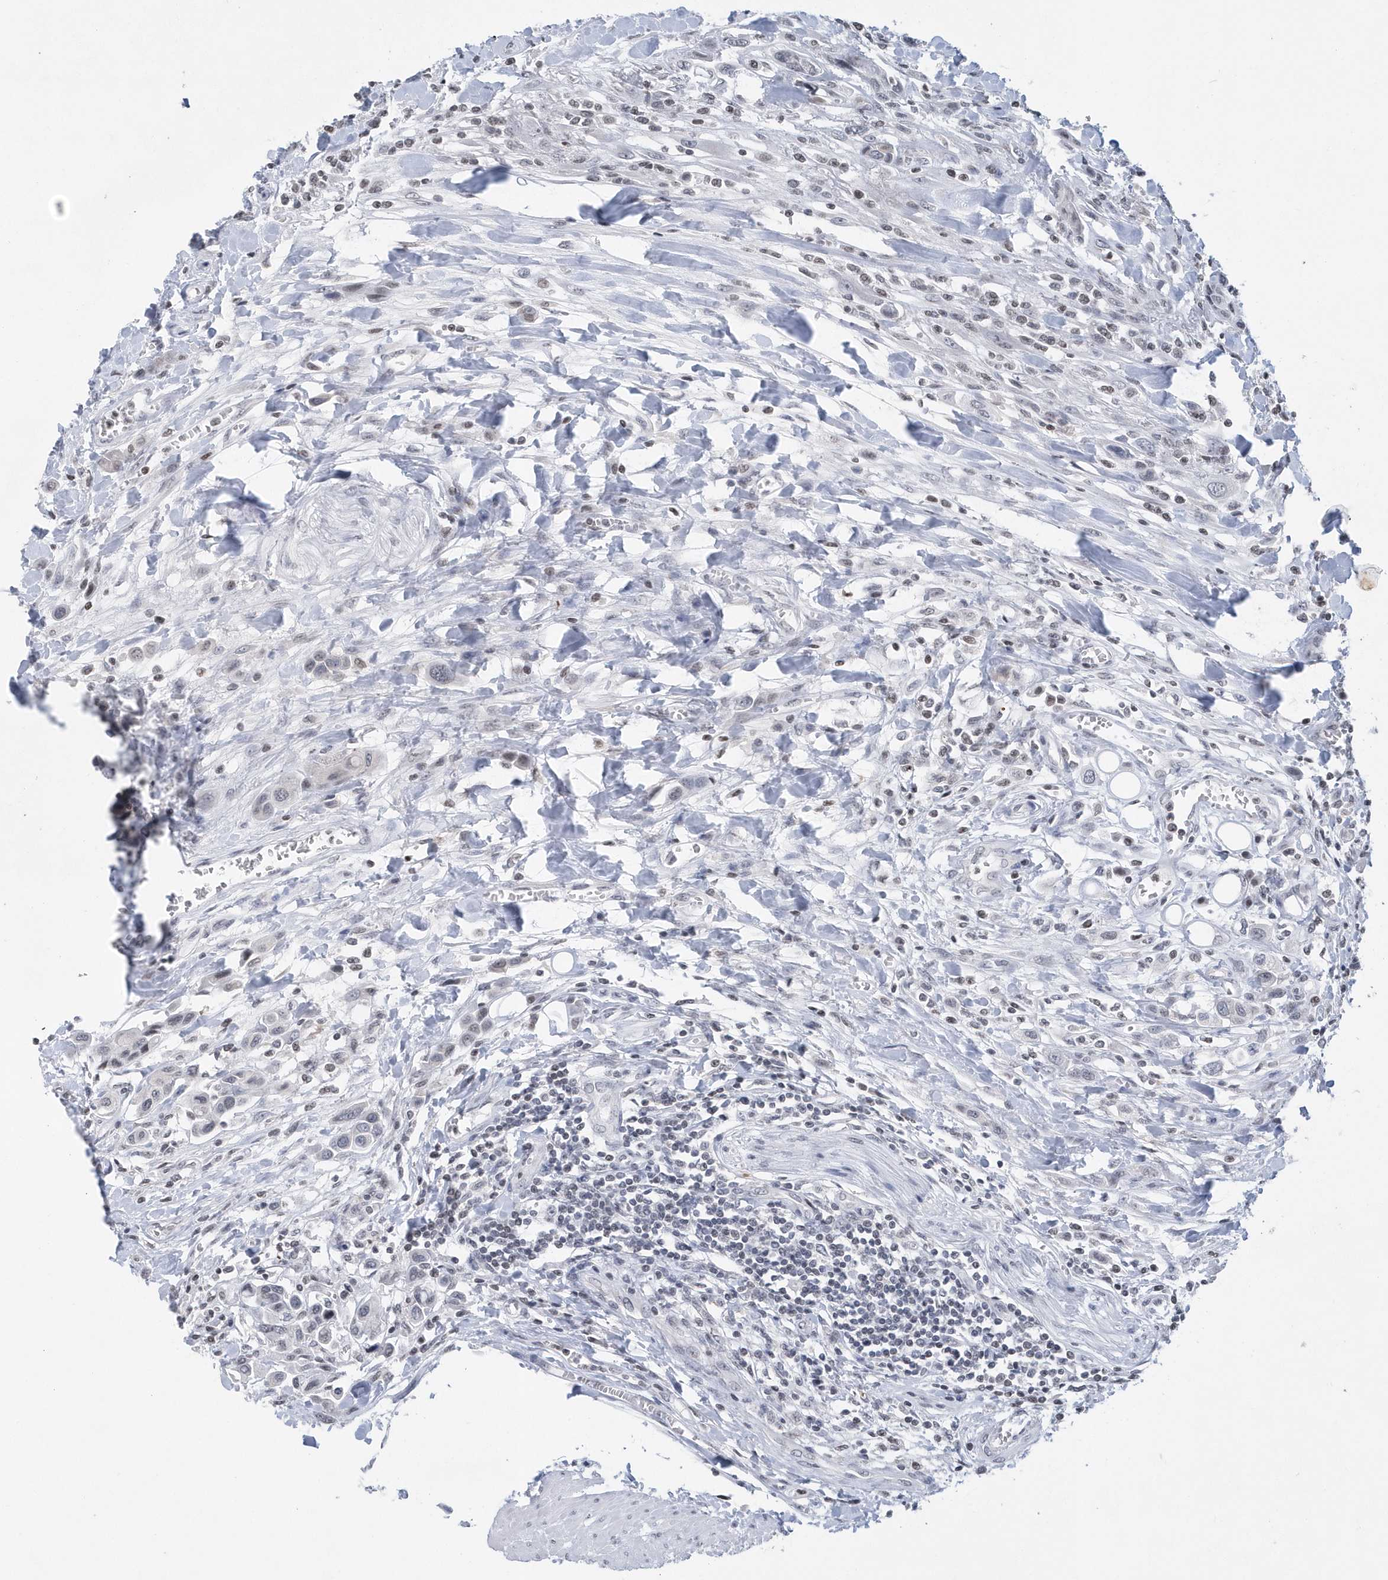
{"staining": {"intensity": "negative", "quantity": "none", "location": "none"}, "tissue": "urothelial cancer", "cell_type": "Tumor cells", "image_type": "cancer", "snomed": [{"axis": "morphology", "description": "Urothelial carcinoma, High grade"}, {"axis": "topography", "description": "Urinary bladder"}], "caption": "Protein analysis of urothelial carcinoma (high-grade) reveals no significant staining in tumor cells.", "gene": "VWA5B2", "patient": {"sex": "male", "age": 50}}